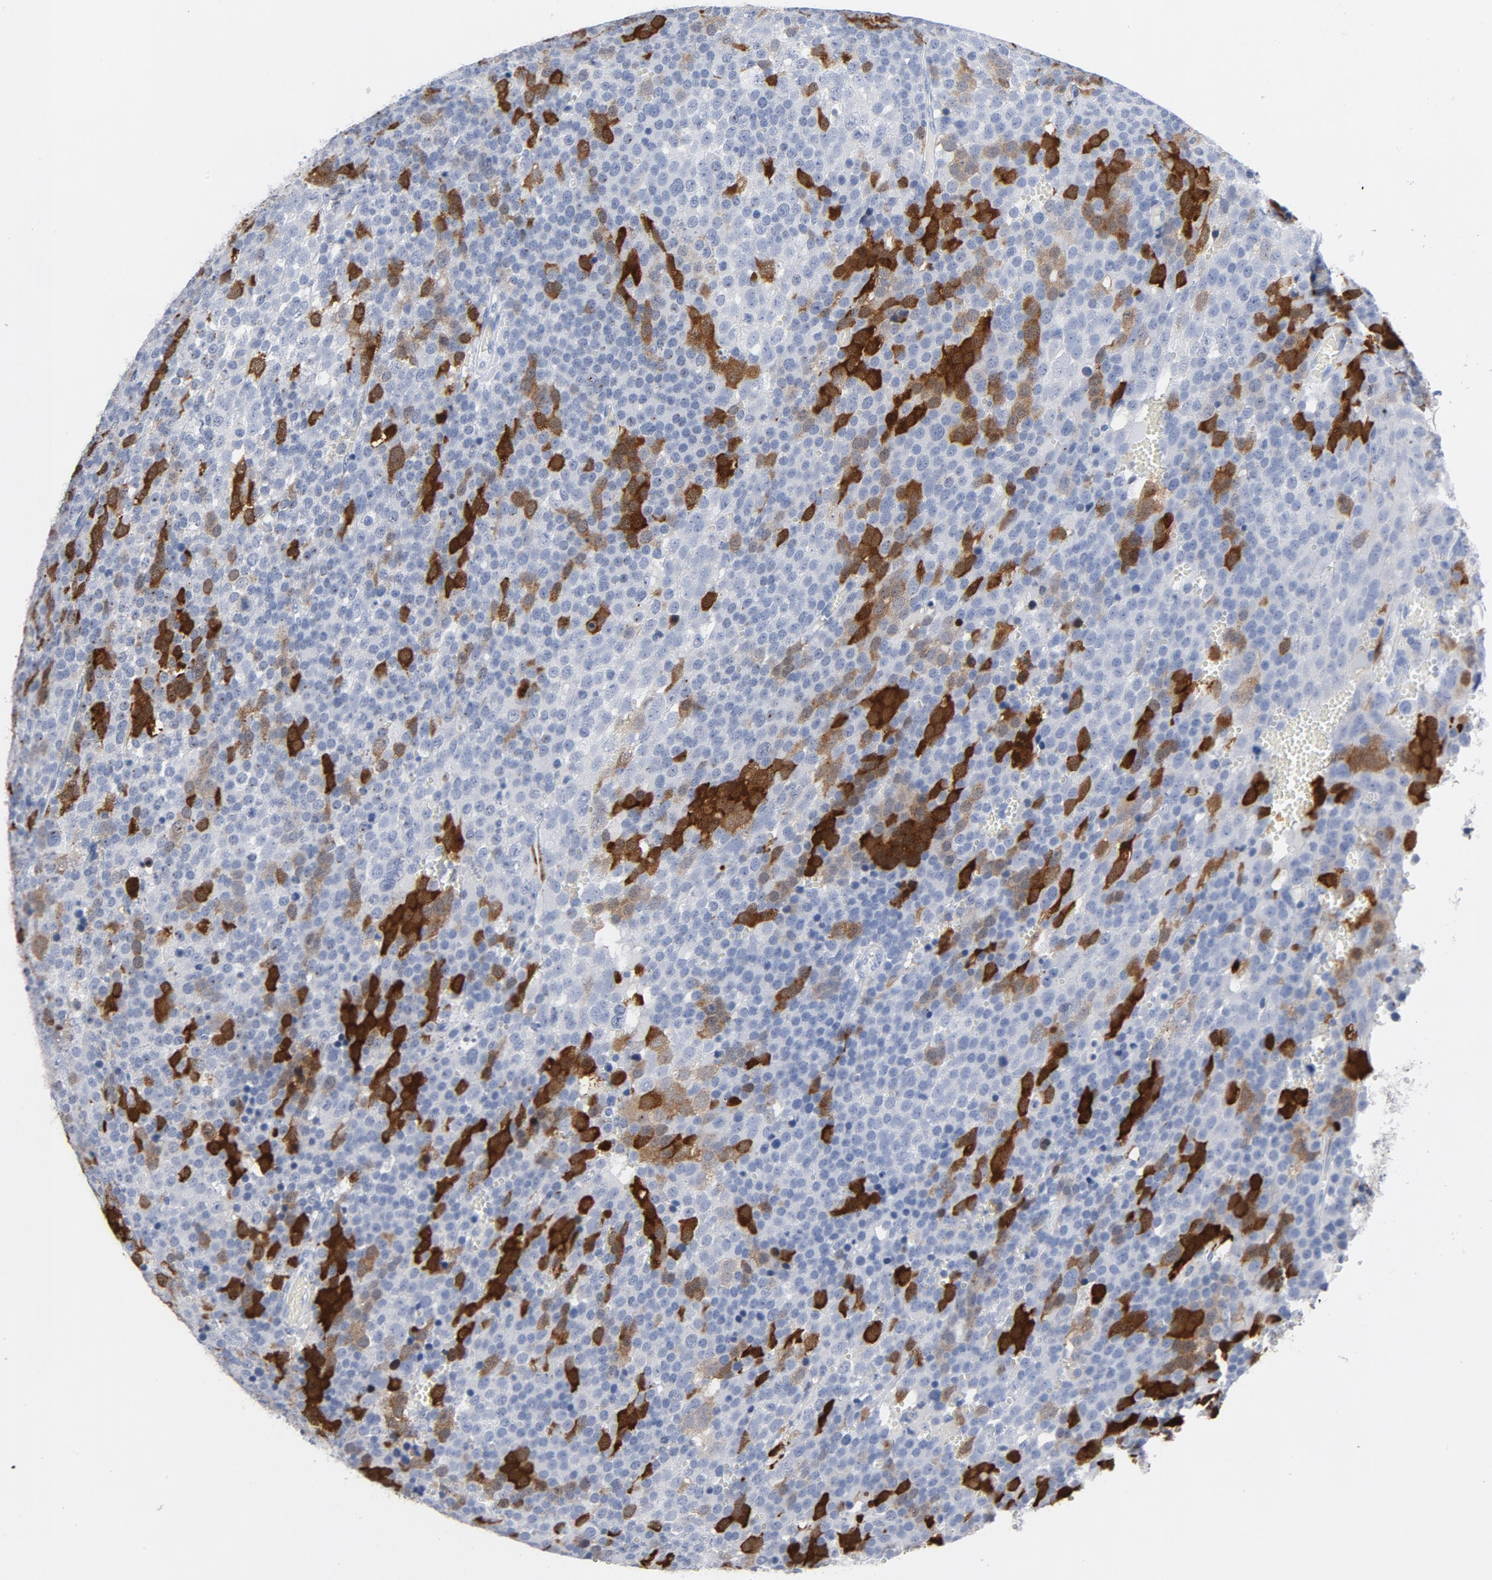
{"staining": {"intensity": "strong", "quantity": "25%-75%", "location": "cytoplasmic/membranous,nuclear"}, "tissue": "testis cancer", "cell_type": "Tumor cells", "image_type": "cancer", "snomed": [{"axis": "morphology", "description": "Seminoma, NOS"}, {"axis": "topography", "description": "Testis"}], "caption": "Immunohistochemistry (DAB) staining of testis seminoma reveals strong cytoplasmic/membranous and nuclear protein expression in about 25%-75% of tumor cells.", "gene": "CDC20", "patient": {"sex": "male", "age": 71}}